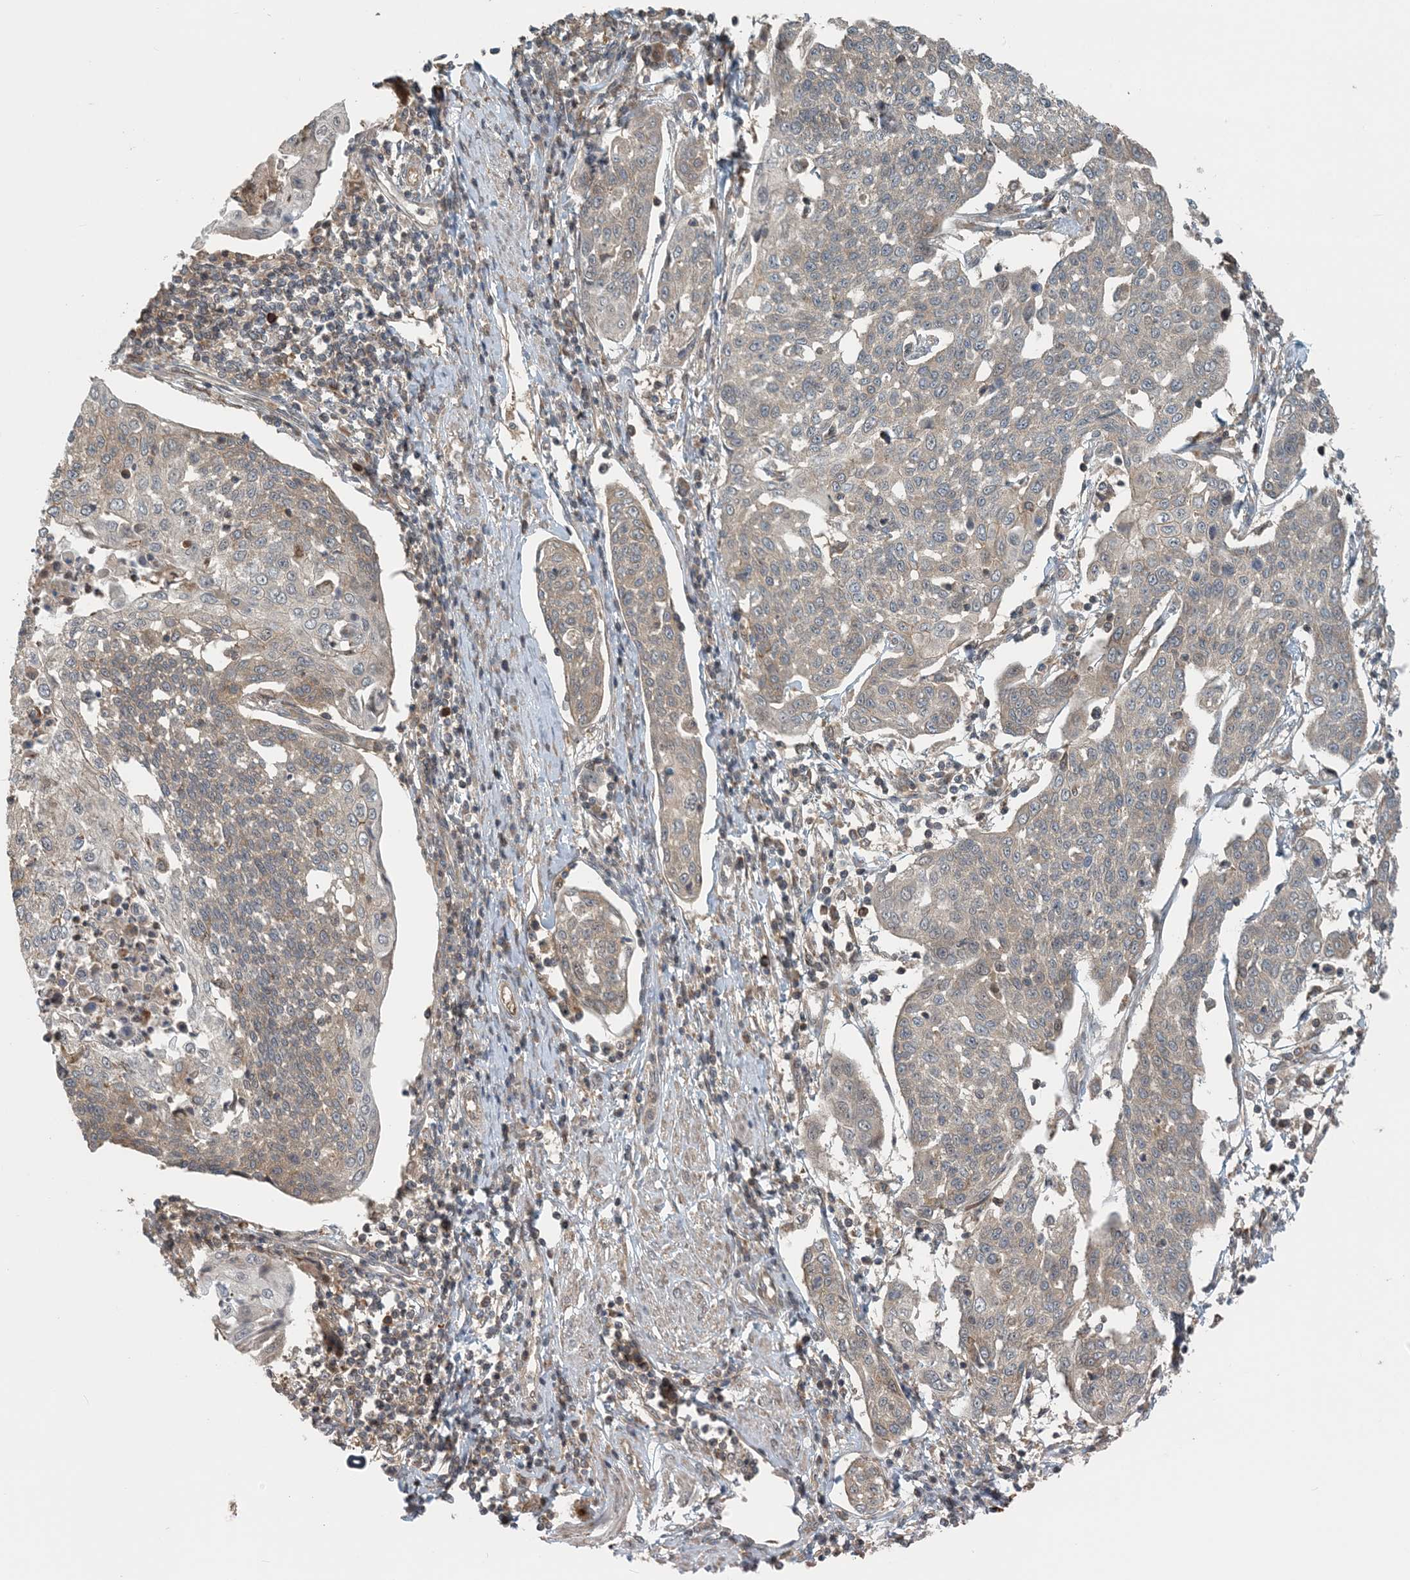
{"staining": {"intensity": "weak", "quantity": "25%-75%", "location": "cytoplasmic/membranous"}, "tissue": "cervical cancer", "cell_type": "Tumor cells", "image_type": "cancer", "snomed": [{"axis": "morphology", "description": "Squamous cell carcinoma, NOS"}, {"axis": "topography", "description": "Cervix"}], "caption": "This is a photomicrograph of immunohistochemistry staining of squamous cell carcinoma (cervical), which shows weak staining in the cytoplasmic/membranous of tumor cells.", "gene": "ZBTB3", "patient": {"sex": "female", "age": 34}}